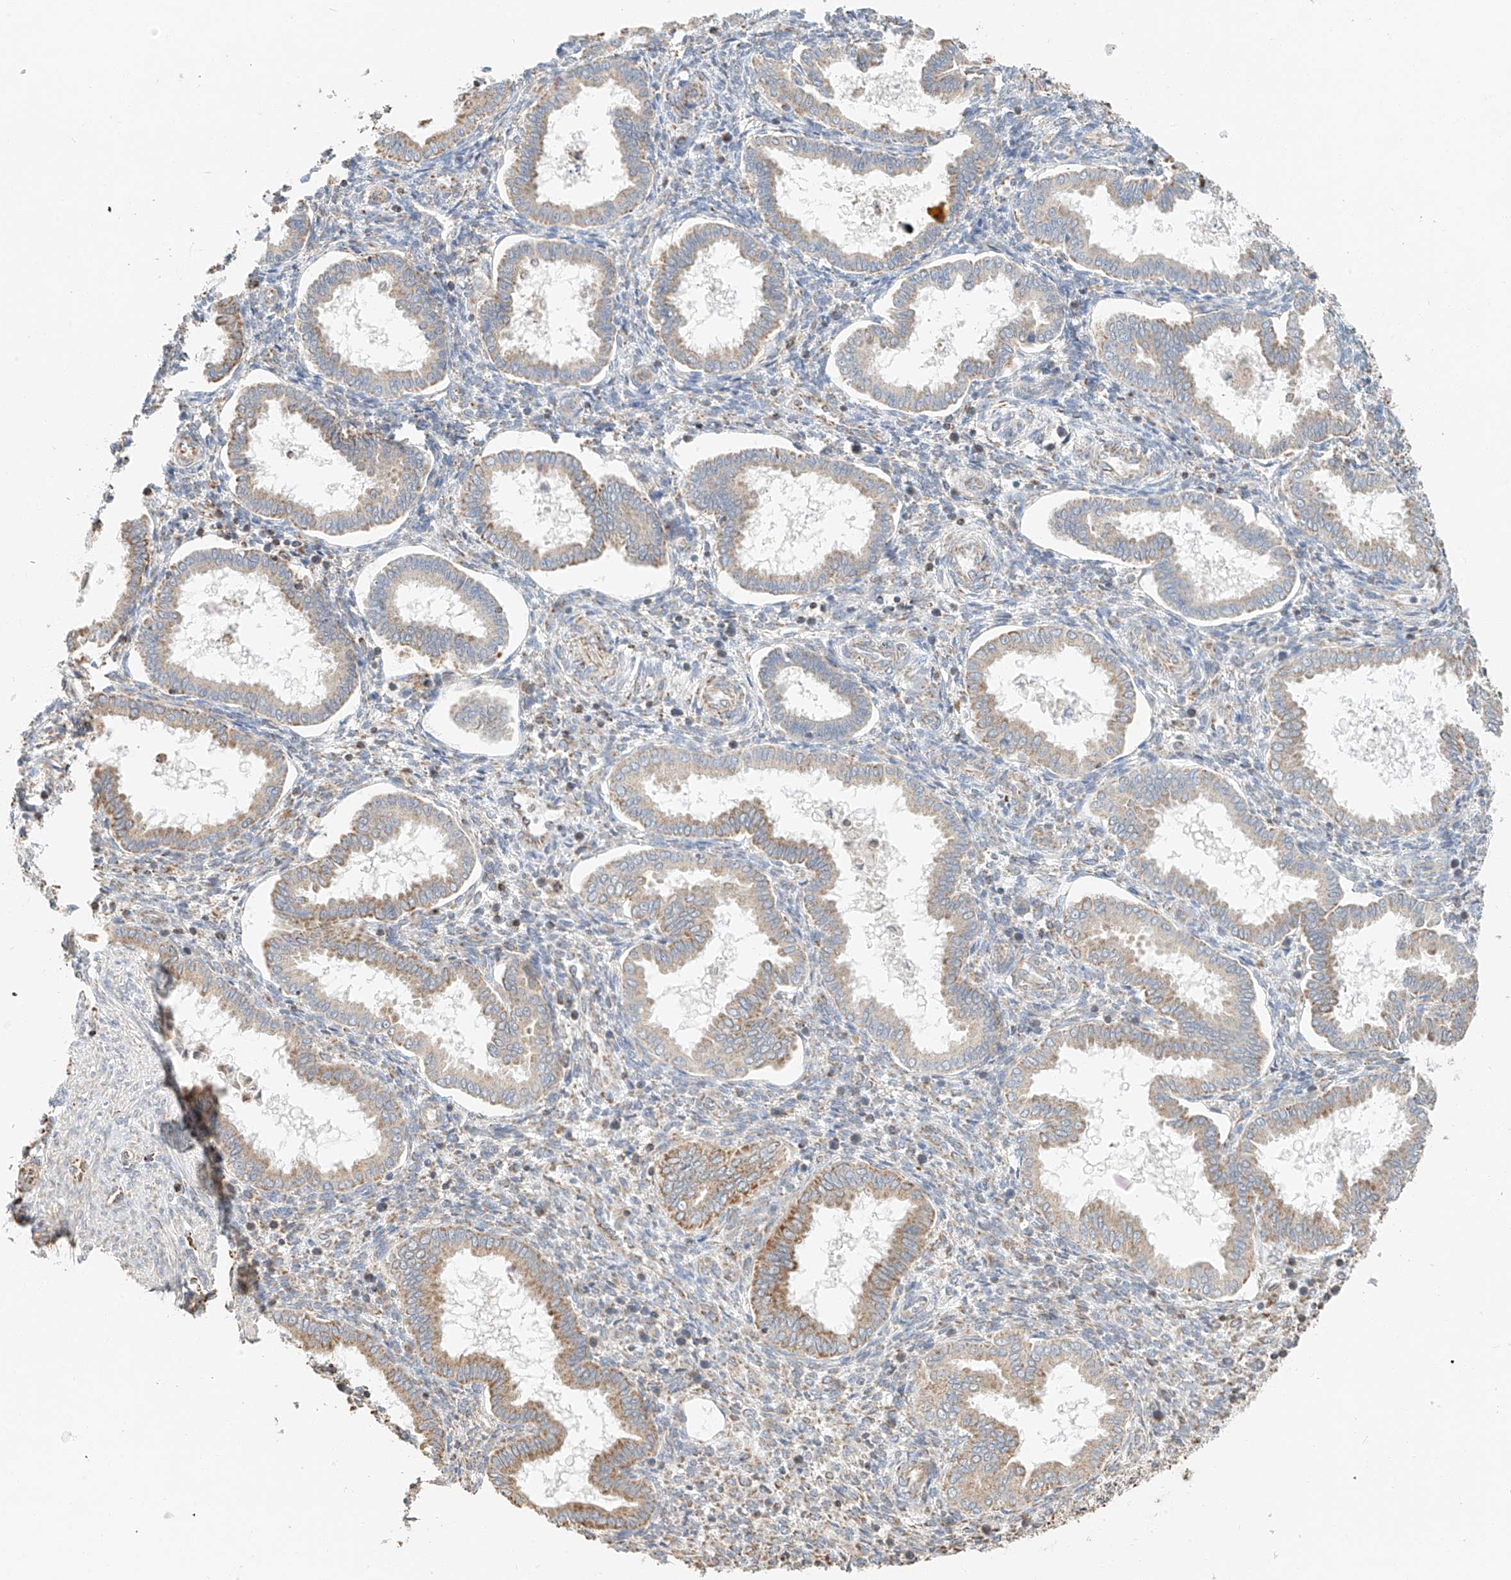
{"staining": {"intensity": "negative", "quantity": "none", "location": "none"}, "tissue": "endometrium", "cell_type": "Cells in endometrial stroma", "image_type": "normal", "snomed": [{"axis": "morphology", "description": "Normal tissue, NOS"}, {"axis": "topography", "description": "Endometrium"}], "caption": "Image shows no significant protein positivity in cells in endometrial stroma of normal endometrium.", "gene": "YIPF7", "patient": {"sex": "female", "age": 24}}